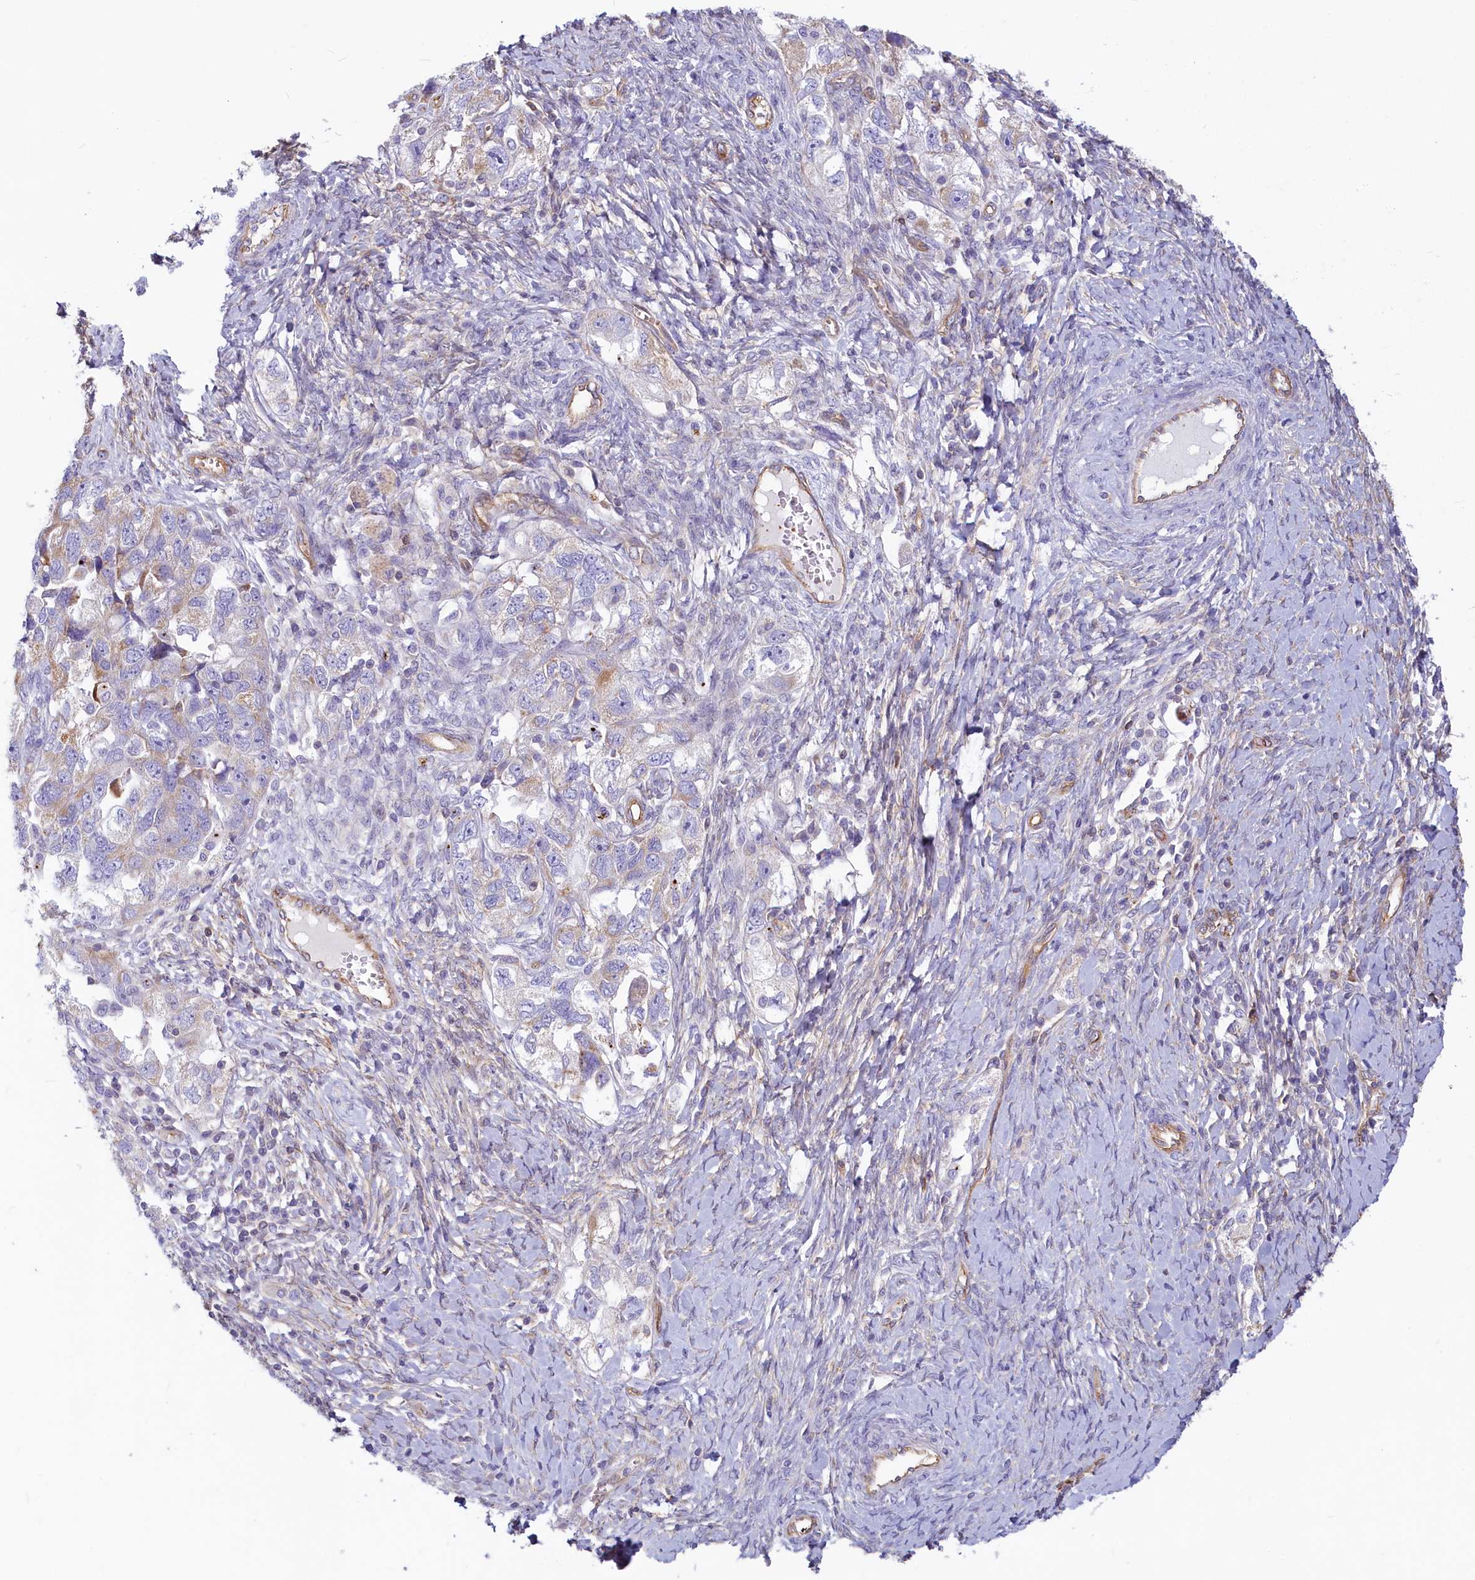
{"staining": {"intensity": "negative", "quantity": "none", "location": "none"}, "tissue": "ovarian cancer", "cell_type": "Tumor cells", "image_type": "cancer", "snomed": [{"axis": "morphology", "description": "Carcinoma, NOS"}, {"axis": "morphology", "description": "Cystadenocarcinoma, serous, NOS"}, {"axis": "topography", "description": "Ovary"}], "caption": "High magnification brightfield microscopy of ovarian cancer stained with DAB (3,3'-diaminobenzidine) (brown) and counterstained with hematoxylin (blue): tumor cells show no significant expression.", "gene": "LMOD3", "patient": {"sex": "female", "age": 69}}